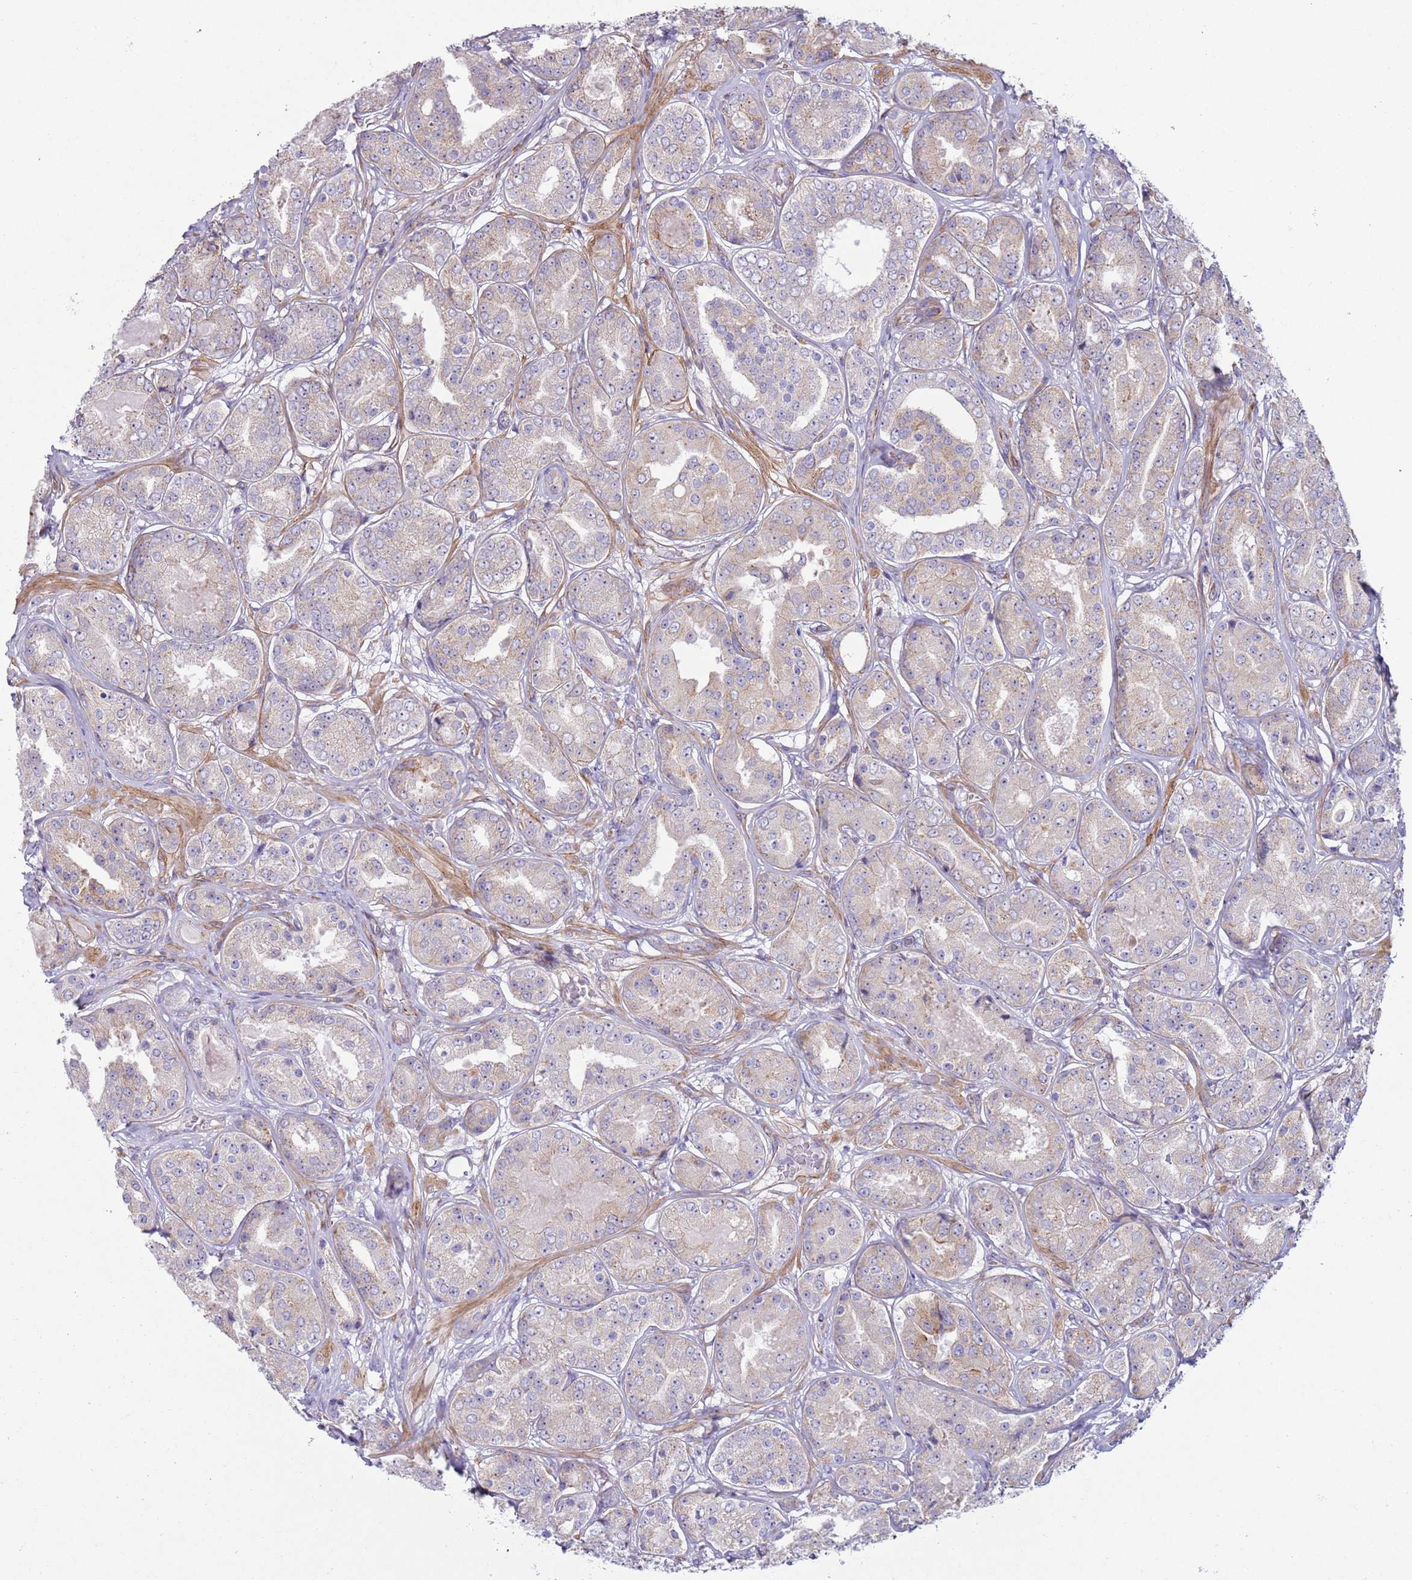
{"staining": {"intensity": "weak", "quantity": "<25%", "location": "cytoplasmic/membranous"}, "tissue": "prostate cancer", "cell_type": "Tumor cells", "image_type": "cancer", "snomed": [{"axis": "morphology", "description": "Adenocarcinoma, High grade"}, {"axis": "topography", "description": "Prostate"}], "caption": "IHC histopathology image of neoplastic tissue: high-grade adenocarcinoma (prostate) stained with DAB reveals no significant protein expression in tumor cells.", "gene": "HEATR1", "patient": {"sex": "male", "age": 63}}